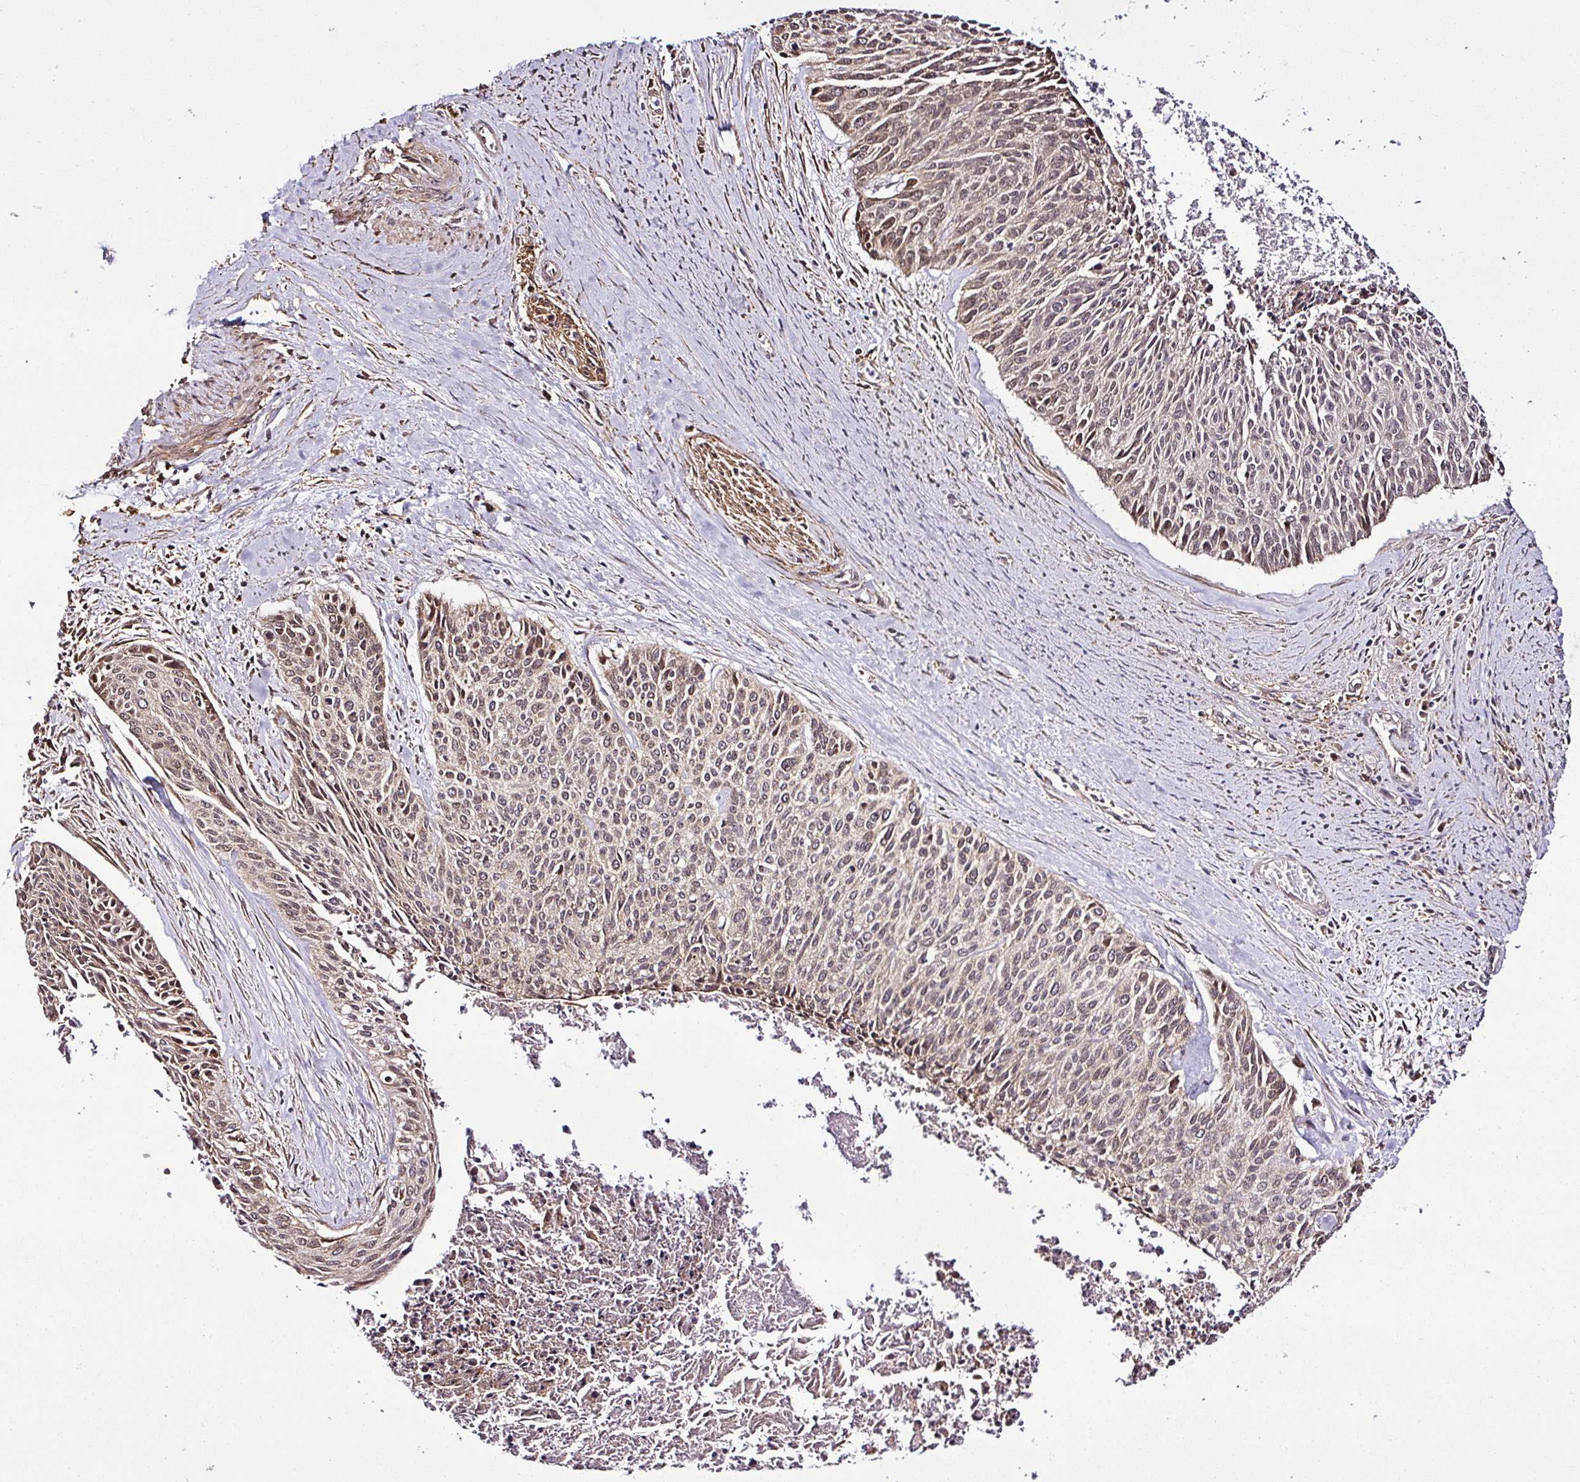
{"staining": {"intensity": "moderate", "quantity": "25%-75%", "location": "nuclear"}, "tissue": "cervical cancer", "cell_type": "Tumor cells", "image_type": "cancer", "snomed": [{"axis": "morphology", "description": "Squamous cell carcinoma, NOS"}, {"axis": "topography", "description": "Cervix"}], "caption": "Cervical cancer stained with a protein marker reveals moderate staining in tumor cells.", "gene": "FAM153A", "patient": {"sex": "female", "age": 55}}